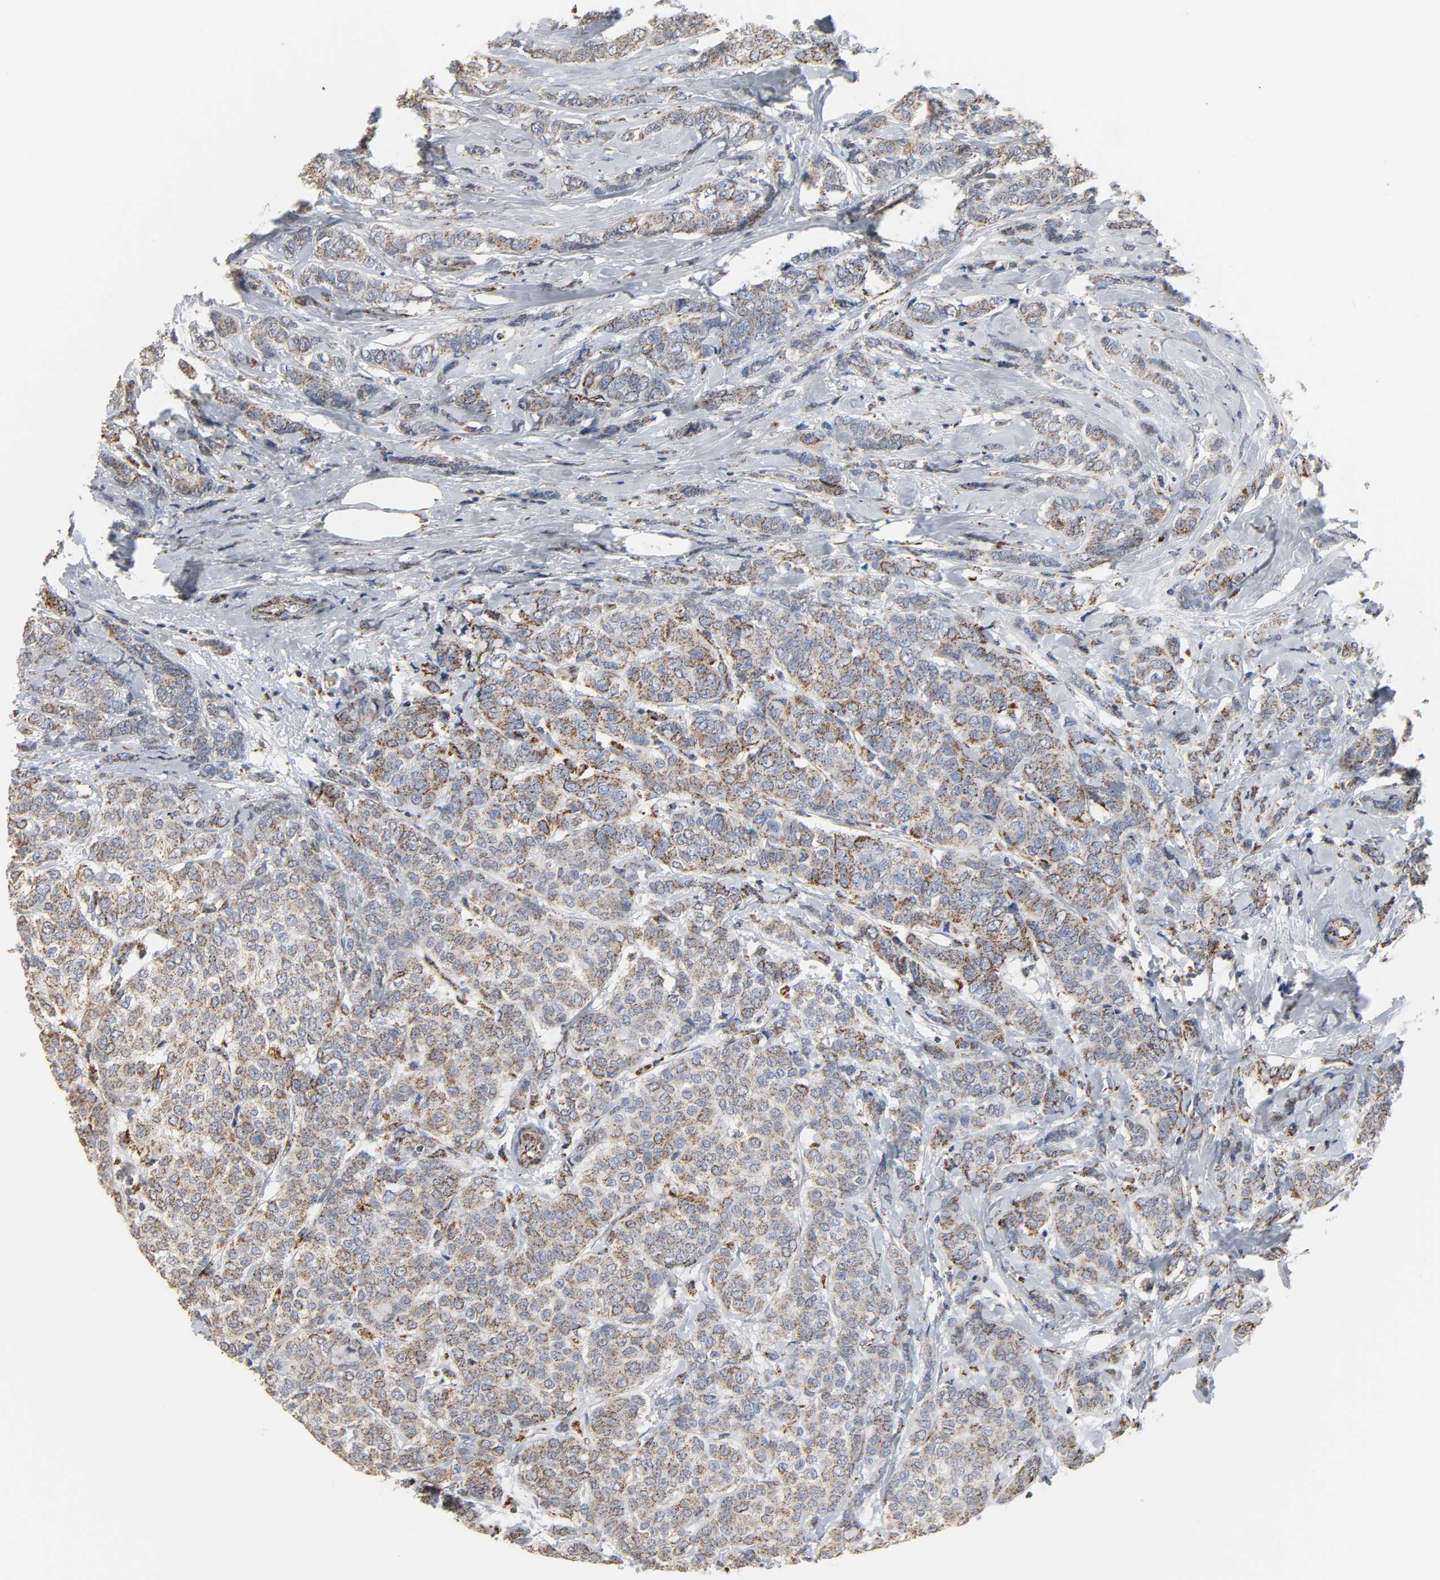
{"staining": {"intensity": "moderate", "quantity": "25%-75%", "location": "cytoplasmic/membranous"}, "tissue": "breast cancer", "cell_type": "Tumor cells", "image_type": "cancer", "snomed": [{"axis": "morphology", "description": "Lobular carcinoma"}, {"axis": "topography", "description": "Breast"}], "caption": "Human lobular carcinoma (breast) stained with a brown dye demonstrates moderate cytoplasmic/membranous positive positivity in about 25%-75% of tumor cells.", "gene": "ACAT1", "patient": {"sex": "female", "age": 60}}